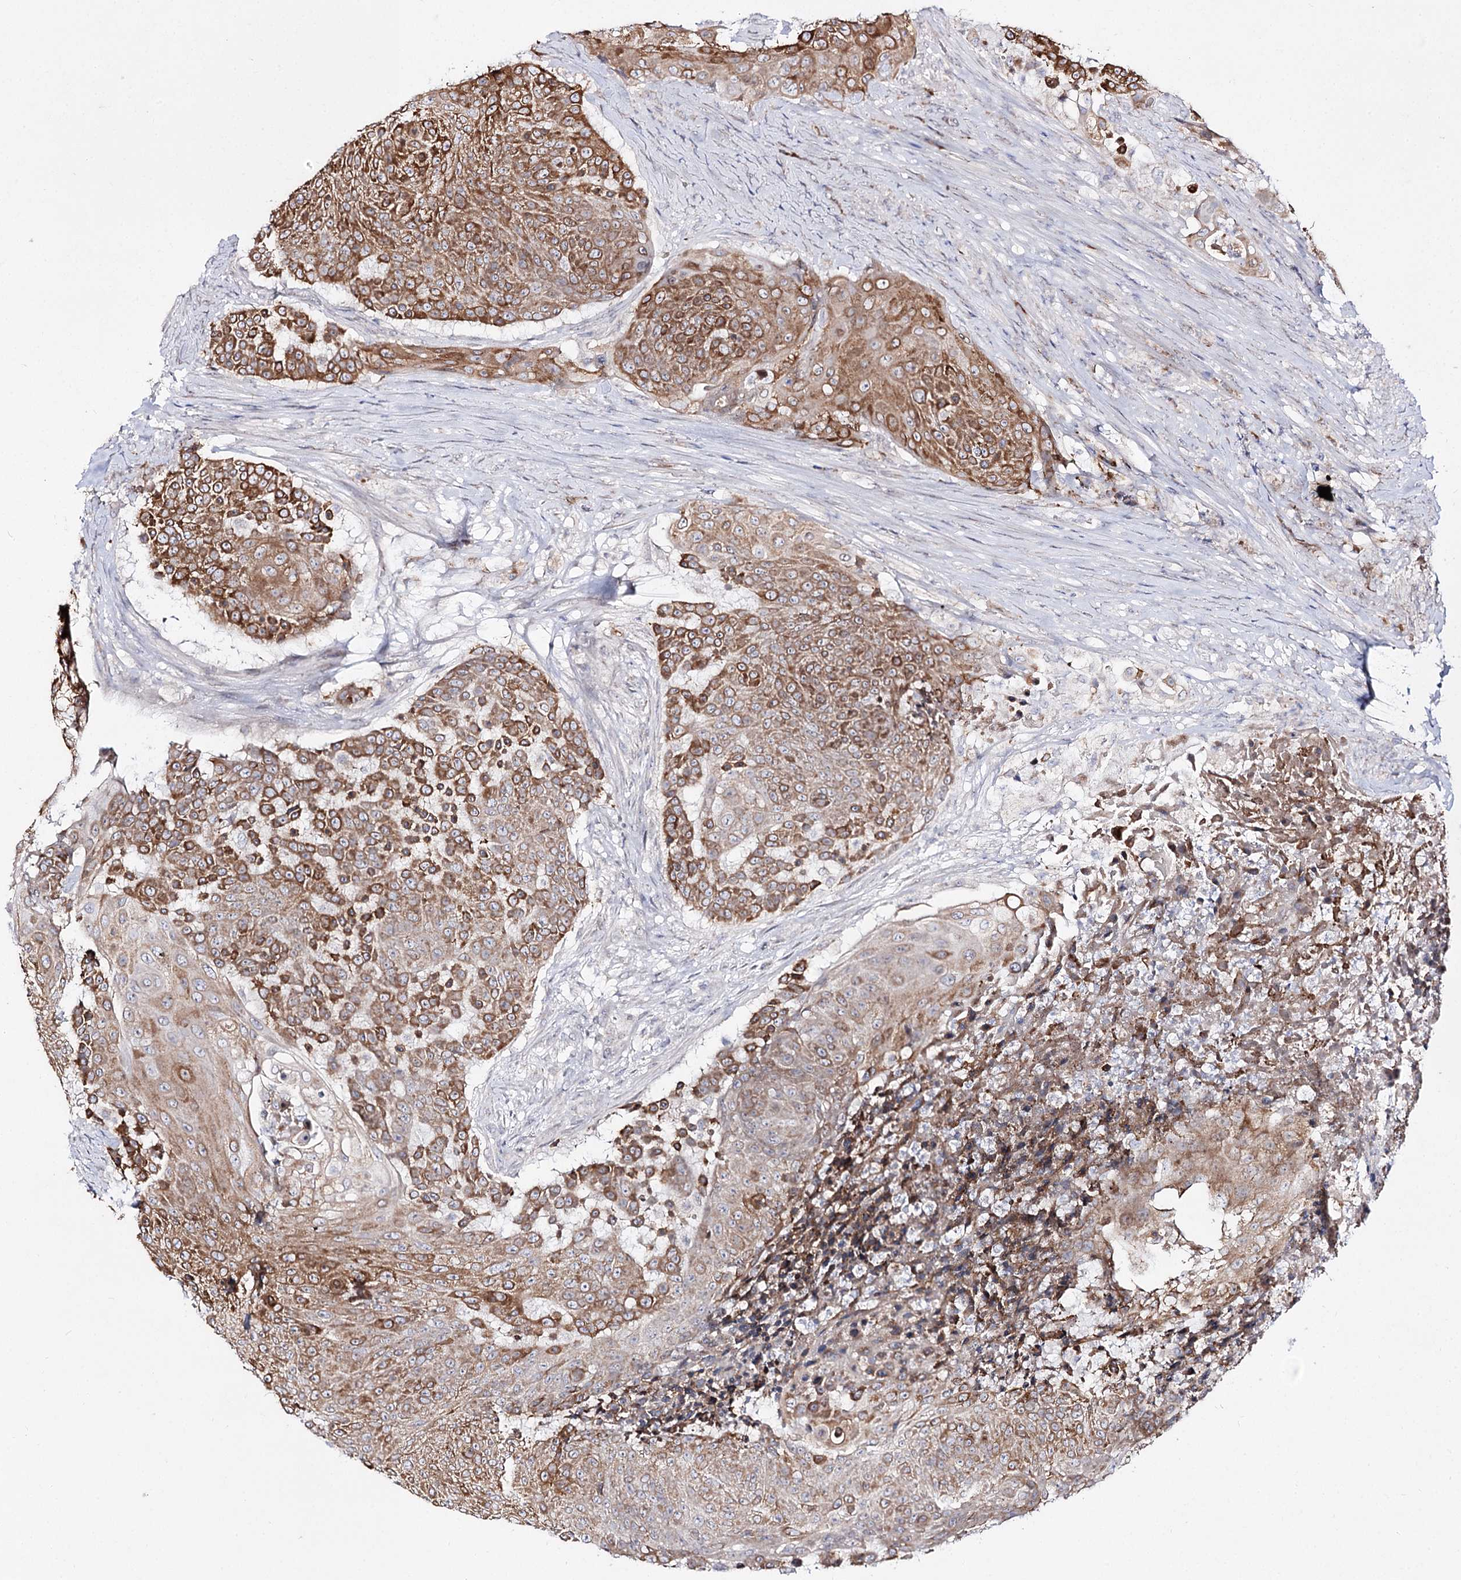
{"staining": {"intensity": "moderate", "quantity": ">75%", "location": "cytoplasmic/membranous"}, "tissue": "urothelial cancer", "cell_type": "Tumor cells", "image_type": "cancer", "snomed": [{"axis": "morphology", "description": "Urothelial carcinoma, High grade"}, {"axis": "topography", "description": "Urinary bladder"}], "caption": "Immunohistochemistry (IHC) staining of urothelial cancer, which reveals medium levels of moderate cytoplasmic/membranous positivity in approximately >75% of tumor cells indicating moderate cytoplasmic/membranous protein expression. The staining was performed using DAB (3,3'-diaminobenzidine) (brown) for protein detection and nuclei were counterstained in hematoxylin (blue).", "gene": "C11orf80", "patient": {"sex": "female", "age": 63}}